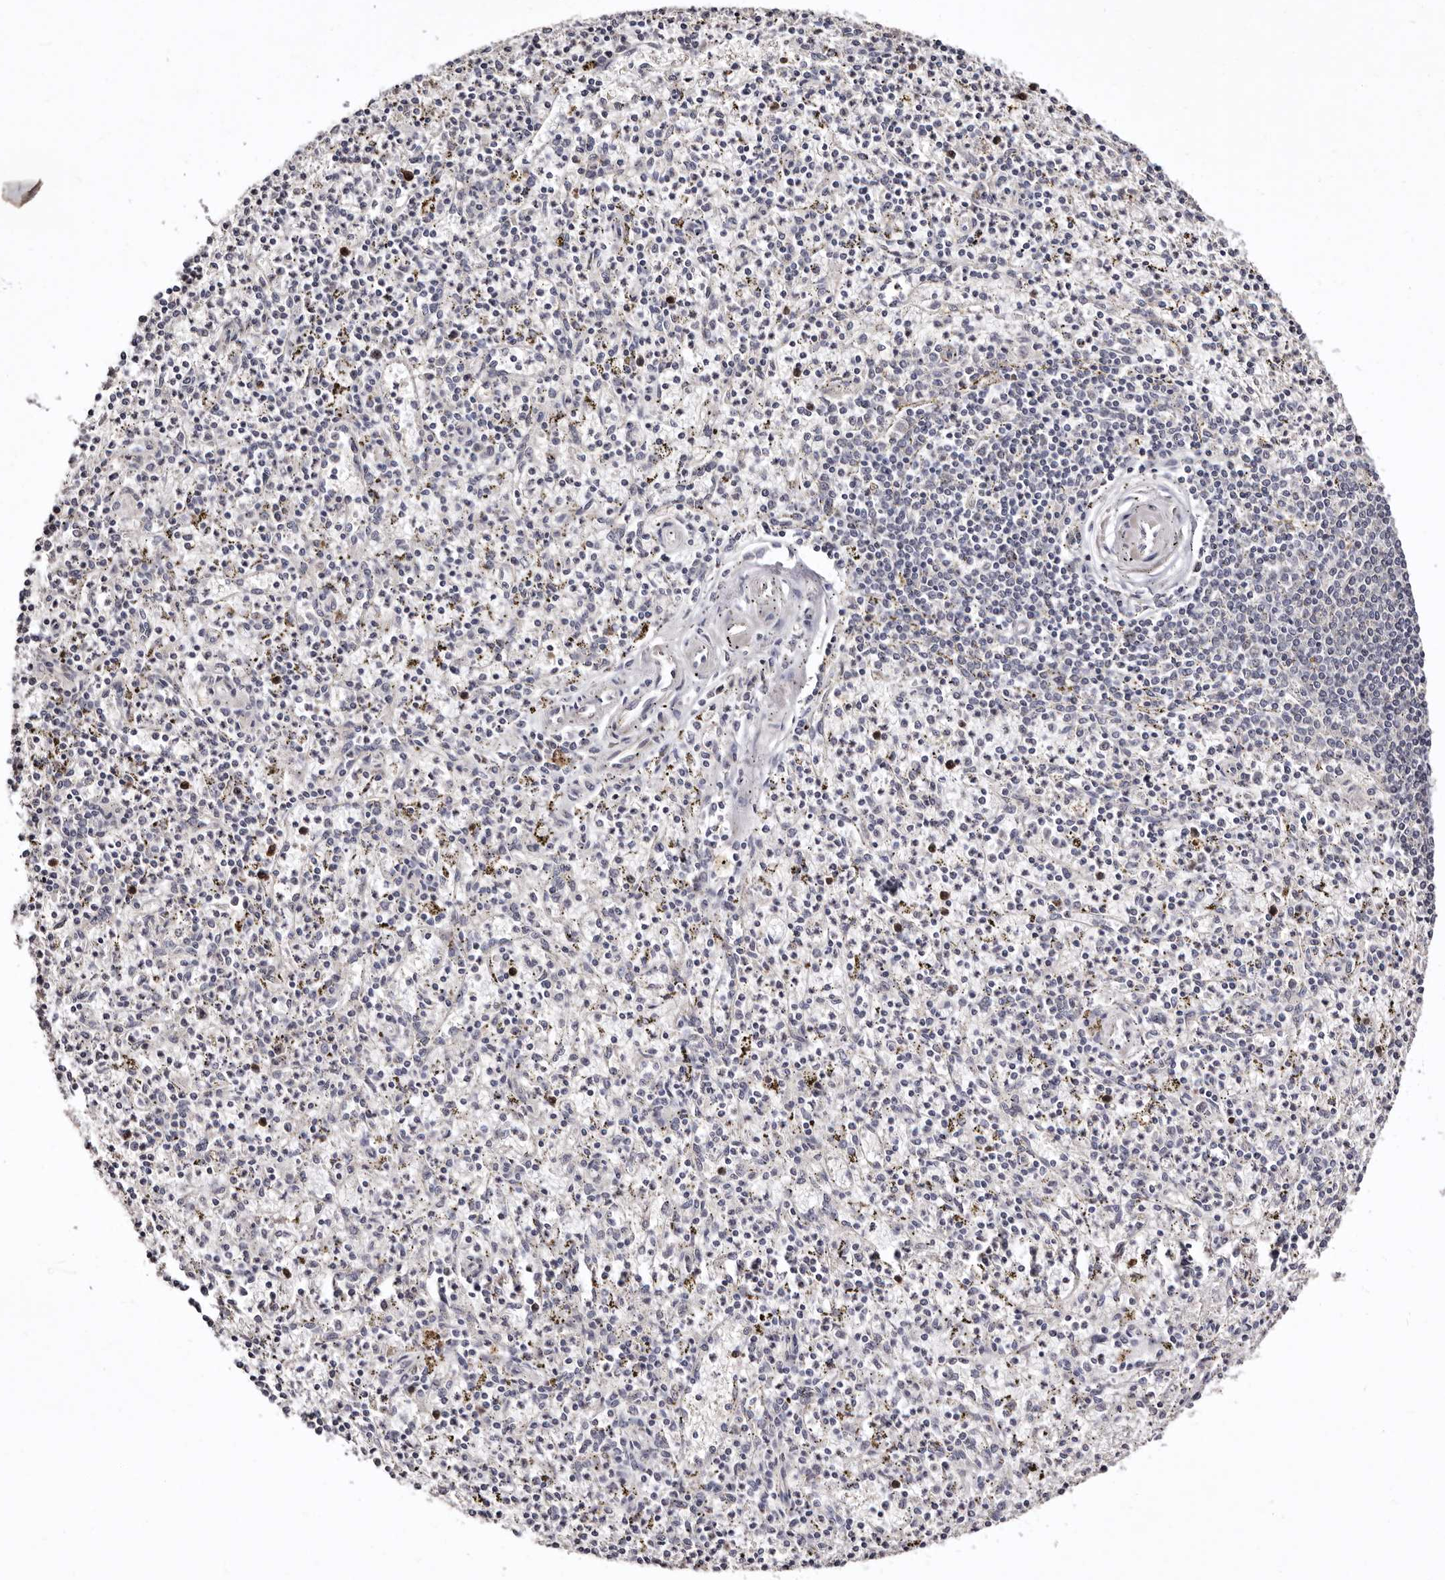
{"staining": {"intensity": "negative", "quantity": "none", "location": "none"}, "tissue": "spleen", "cell_type": "Cells in red pulp", "image_type": "normal", "snomed": [{"axis": "morphology", "description": "Normal tissue, NOS"}, {"axis": "topography", "description": "Spleen"}], "caption": "Immunohistochemical staining of unremarkable spleen displays no significant expression in cells in red pulp.", "gene": "CDCA8", "patient": {"sex": "male", "age": 72}}